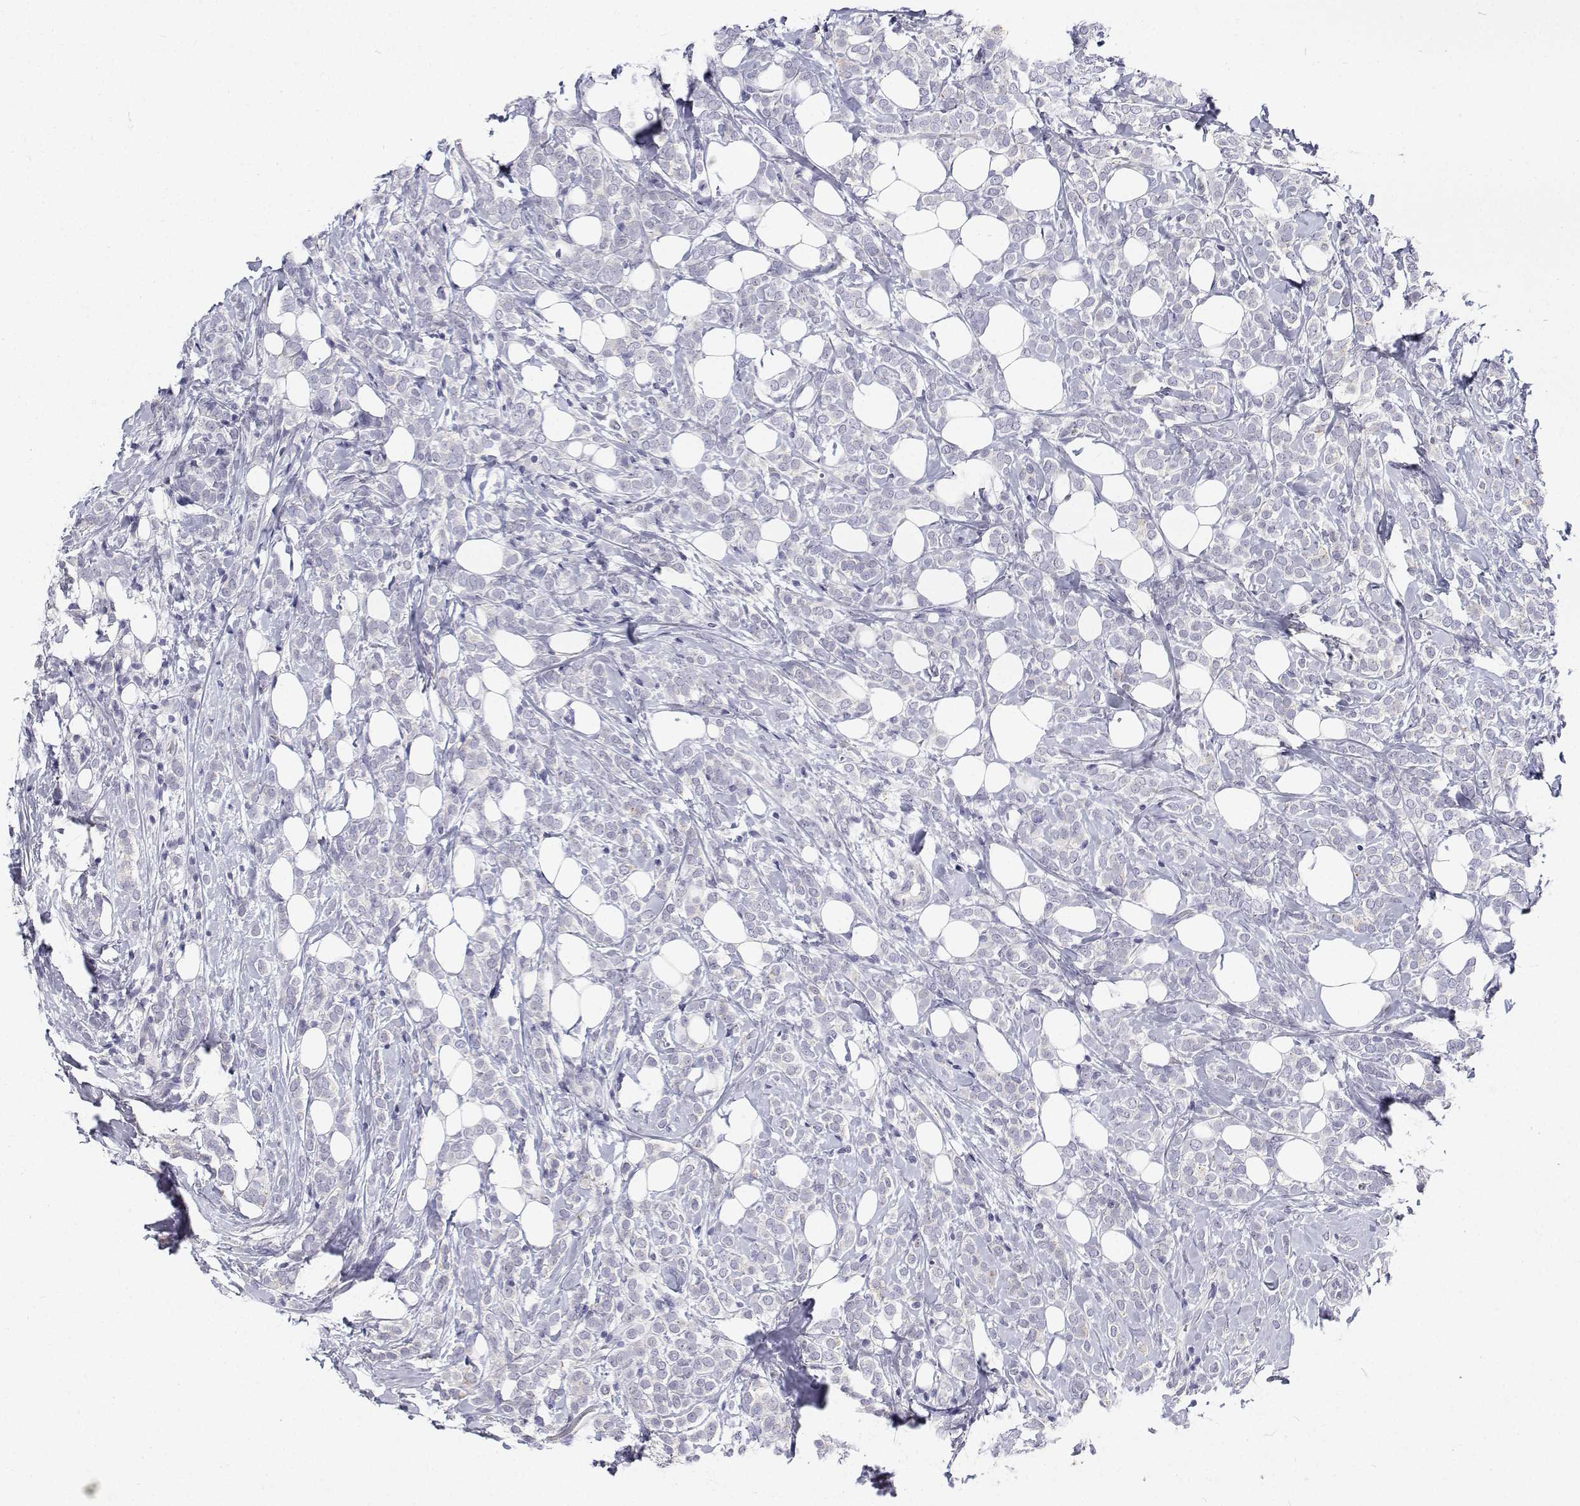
{"staining": {"intensity": "negative", "quantity": "none", "location": "none"}, "tissue": "breast cancer", "cell_type": "Tumor cells", "image_type": "cancer", "snomed": [{"axis": "morphology", "description": "Lobular carcinoma"}, {"axis": "topography", "description": "Breast"}], "caption": "This is an immunohistochemistry micrograph of lobular carcinoma (breast). There is no positivity in tumor cells.", "gene": "NCR2", "patient": {"sex": "female", "age": 49}}